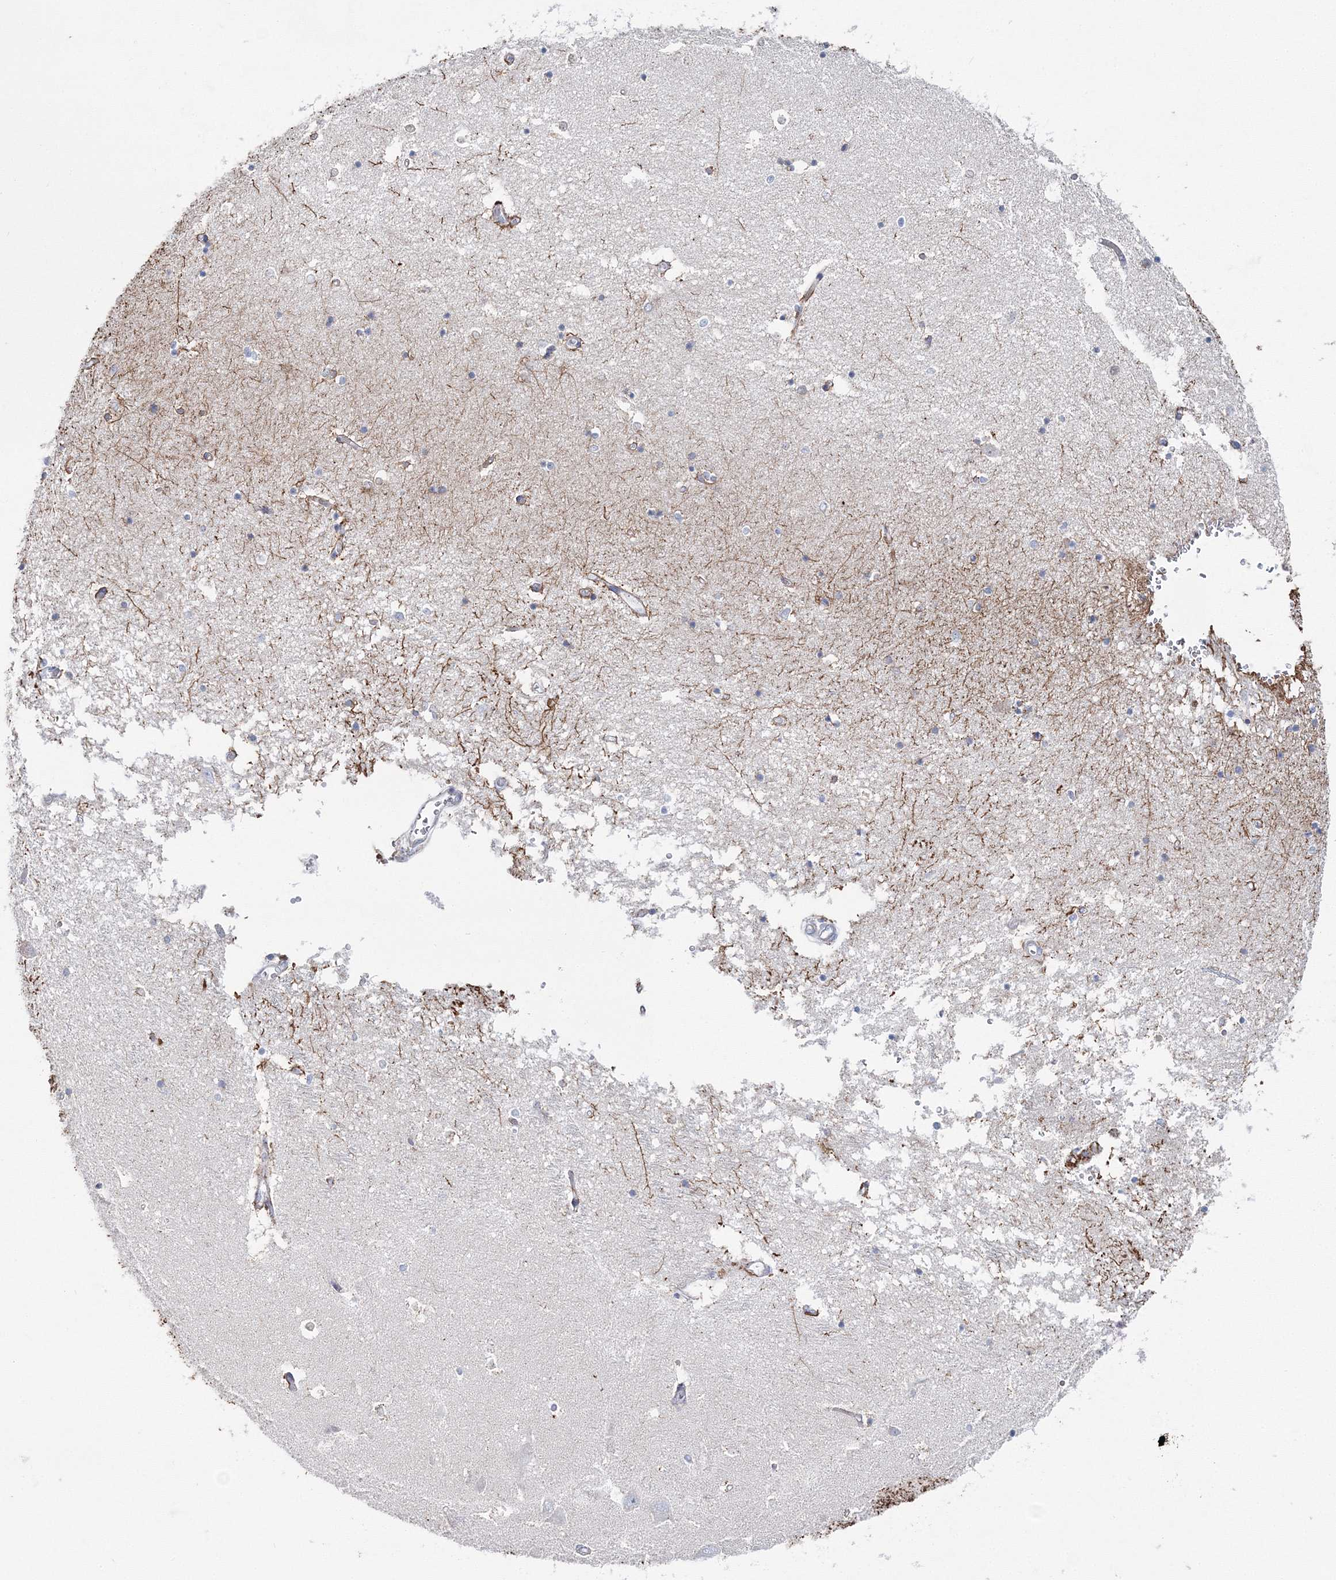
{"staining": {"intensity": "negative", "quantity": "none", "location": "none"}, "tissue": "hippocampus", "cell_type": "Glial cells", "image_type": "normal", "snomed": [{"axis": "morphology", "description": "Normal tissue, NOS"}, {"axis": "topography", "description": "Hippocampus"}], "caption": "An image of hippocampus stained for a protein displays no brown staining in glial cells.", "gene": "HIBCH", "patient": {"sex": "male", "age": 45}}